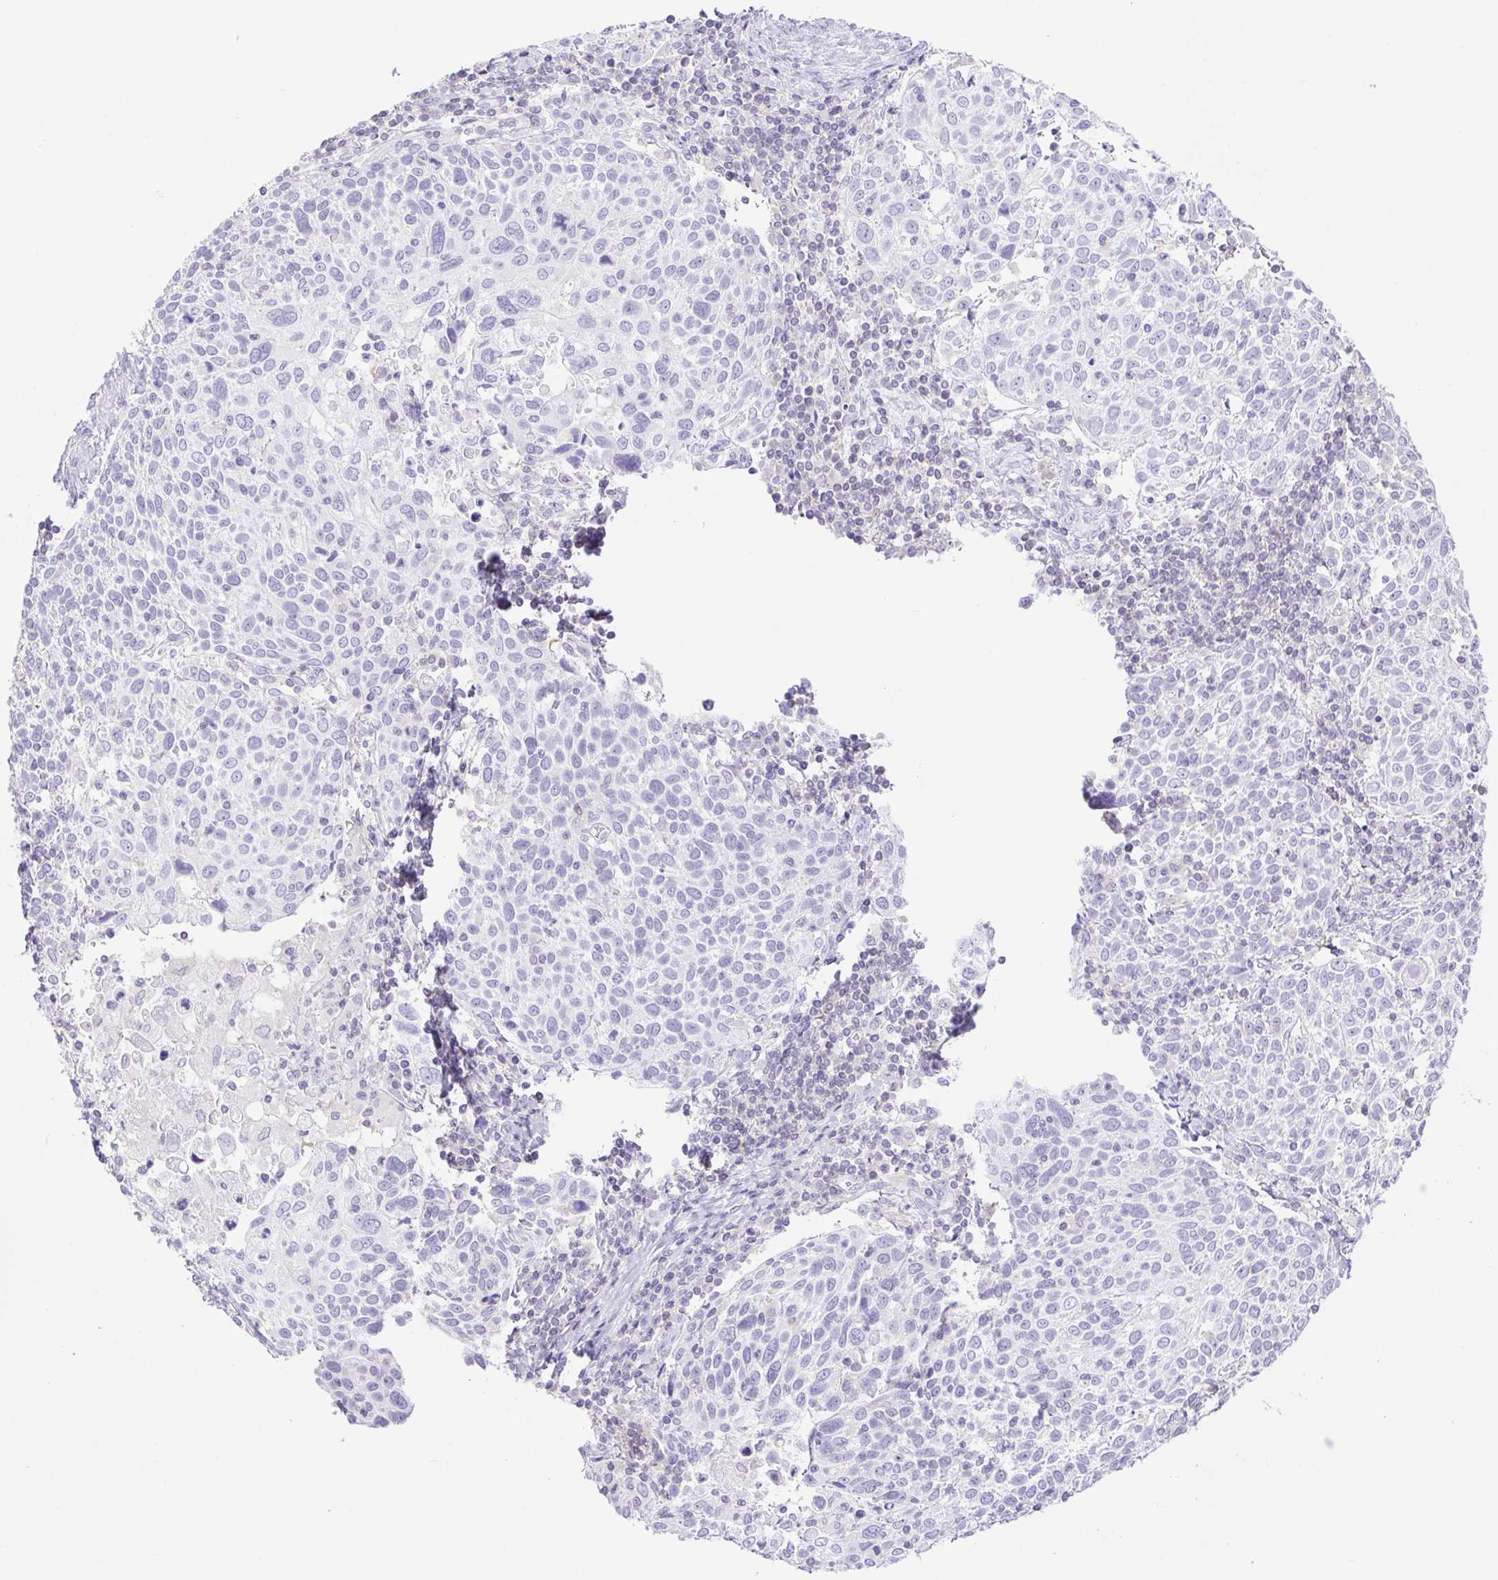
{"staining": {"intensity": "negative", "quantity": "none", "location": "none"}, "tissue": "cervical cancer", "cell_type": "Tumor cells", "image_type": "cancer", "snomed": [{"axis": "morphology", "description": "Squamous cell carcinoma, NOS"}, {"axis": "topography", "description": "Cervix"}], "caption": "An immunohistochemistry (IHC) micrograph of cervical cancer is shown. There is no staining in tumor cells of cervical cancer.", "gene": "SYNPR", "patient": {"sex": "female", "age": 61}}